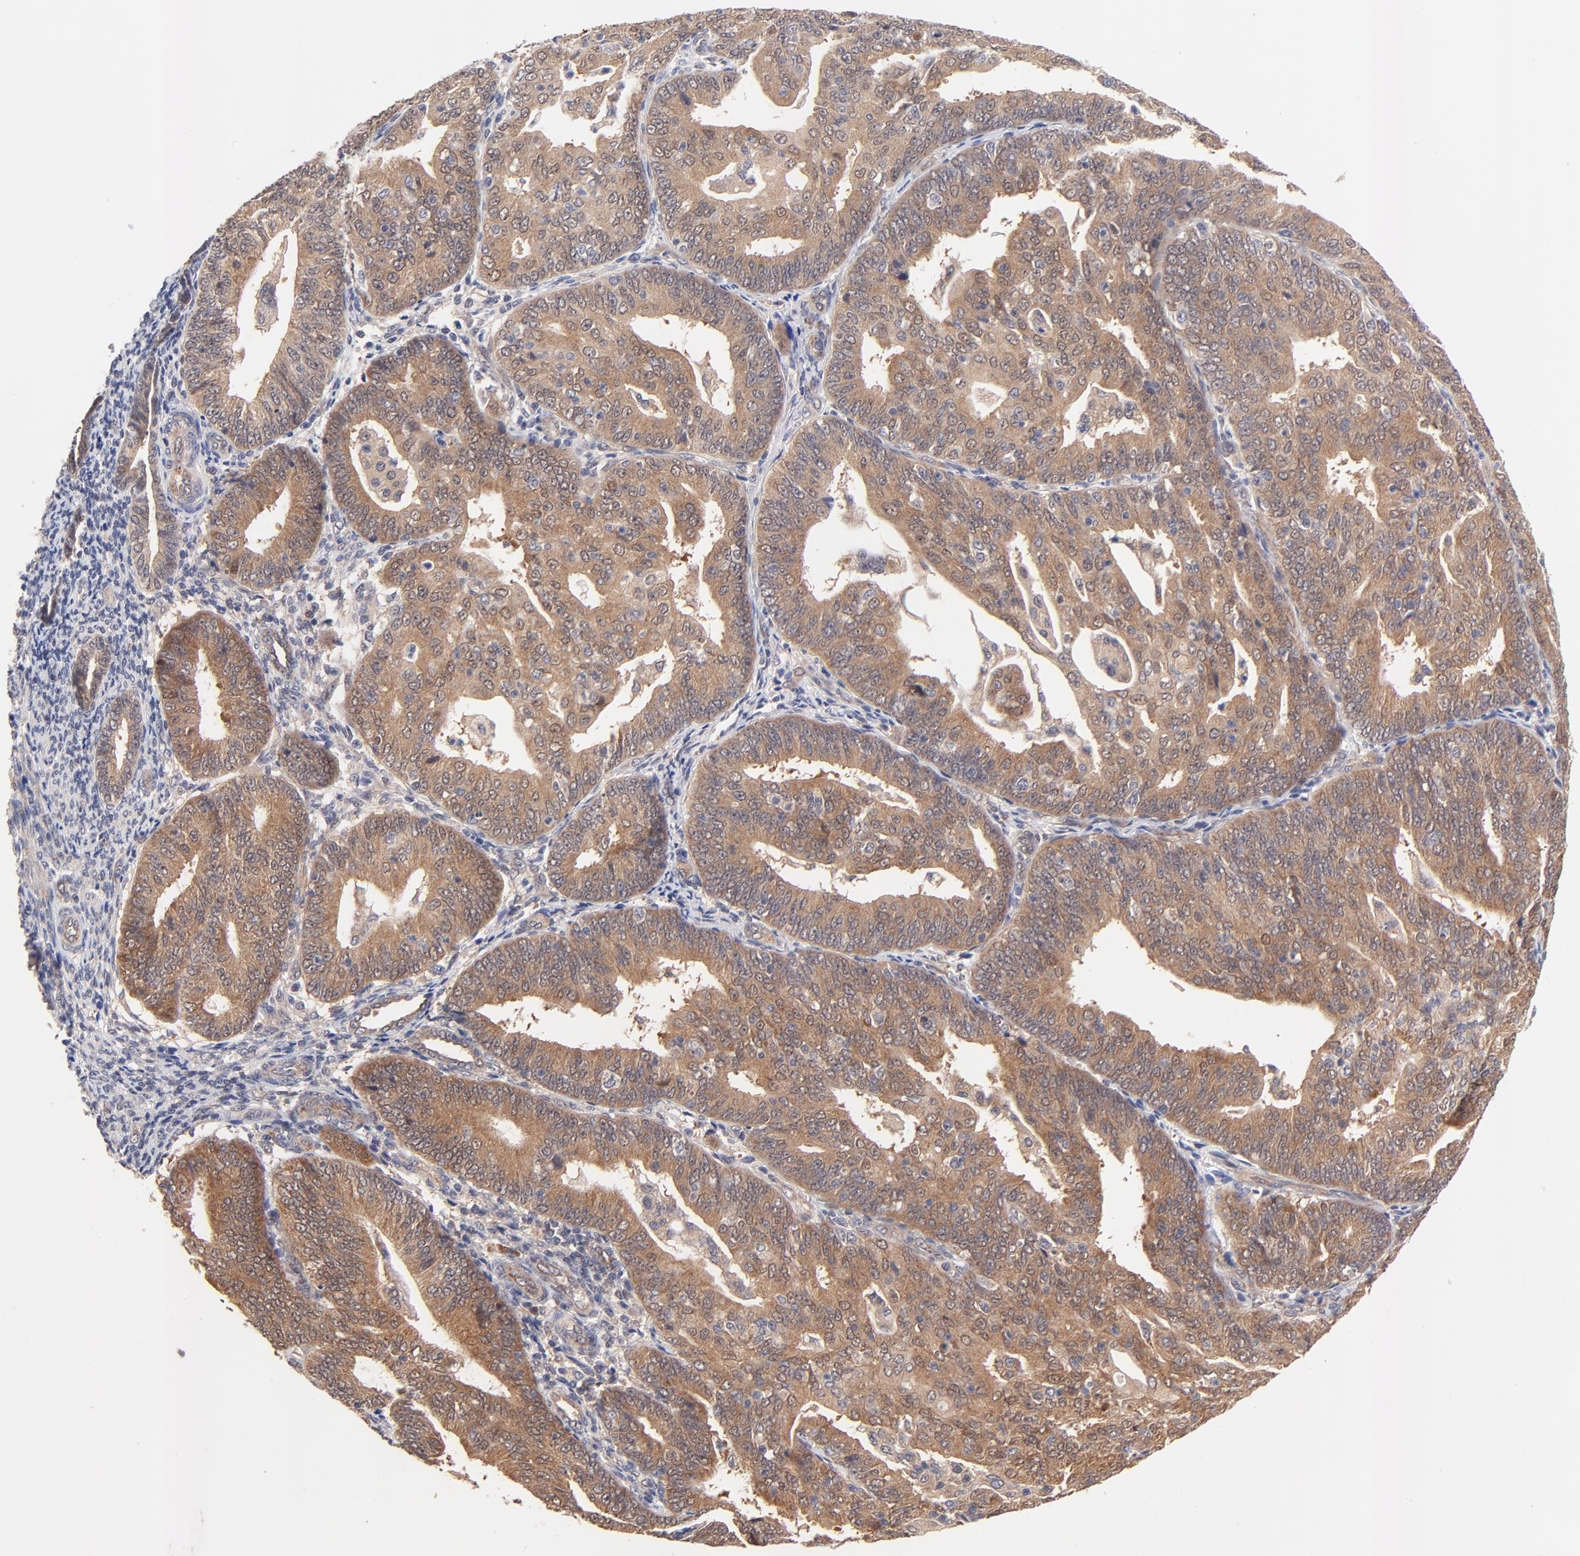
{"staining": {"intensity": "moderate", "quantity": ">75%", "location": "cytoplasmic/membranous"}, "tissue": "endometrial cancer", "cell_type": "Tumor cells", "image_type": "cancer", "snomed": [{"axis": "morphology", "description": "Adenocarcinoma, NOS"}, {"axis": "topography", "description": "Endometrium"}], "caption": "Adenocarcinoma (endometrial) stained with a brown dye displays moderate cytoplasmic/membranous positive staining in approximately >75% of tumor cells.", "gene": "TXNL1", "patient": {"sex": "female", "age": 56}}